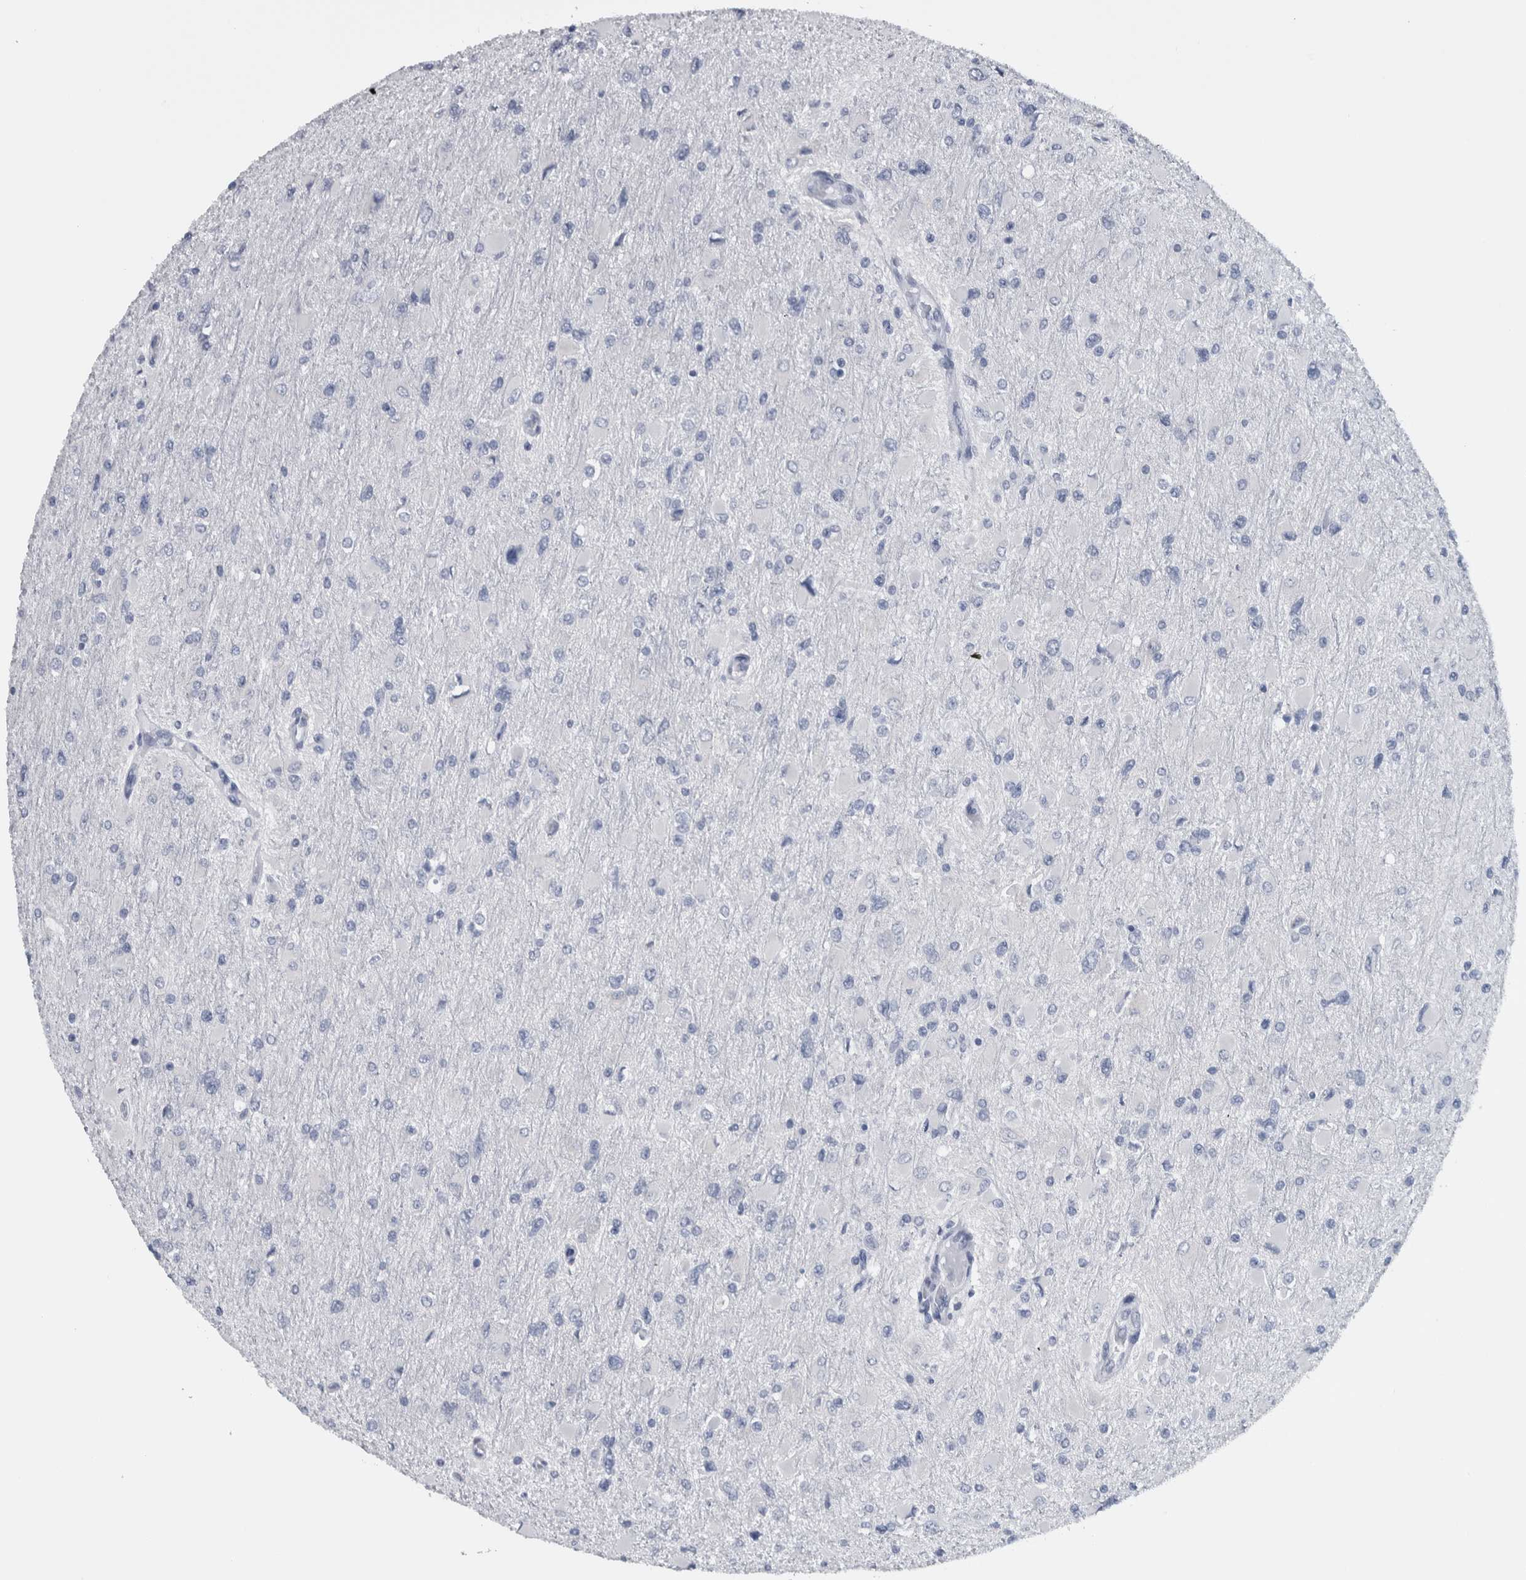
{"staining": {"intensity": "negative", "quantity": "none", "location": "none"}, "tissue": "glioma", "cell_type": "Tumor cells", "image_type": "cancer", "snomed": [{"axis": "morphology", "description": "Glioma, malignant, High grade"}, {"axis": "topography", "description": "Cerebral cortex"}], "caption": "High power microscopy photomicrograph of an IHC image of high-grade glioma (malignant), revealing no significant positivity in tumor cells.", "gene": "CDH17", "patient": {"sex": "female", "age": 36}}